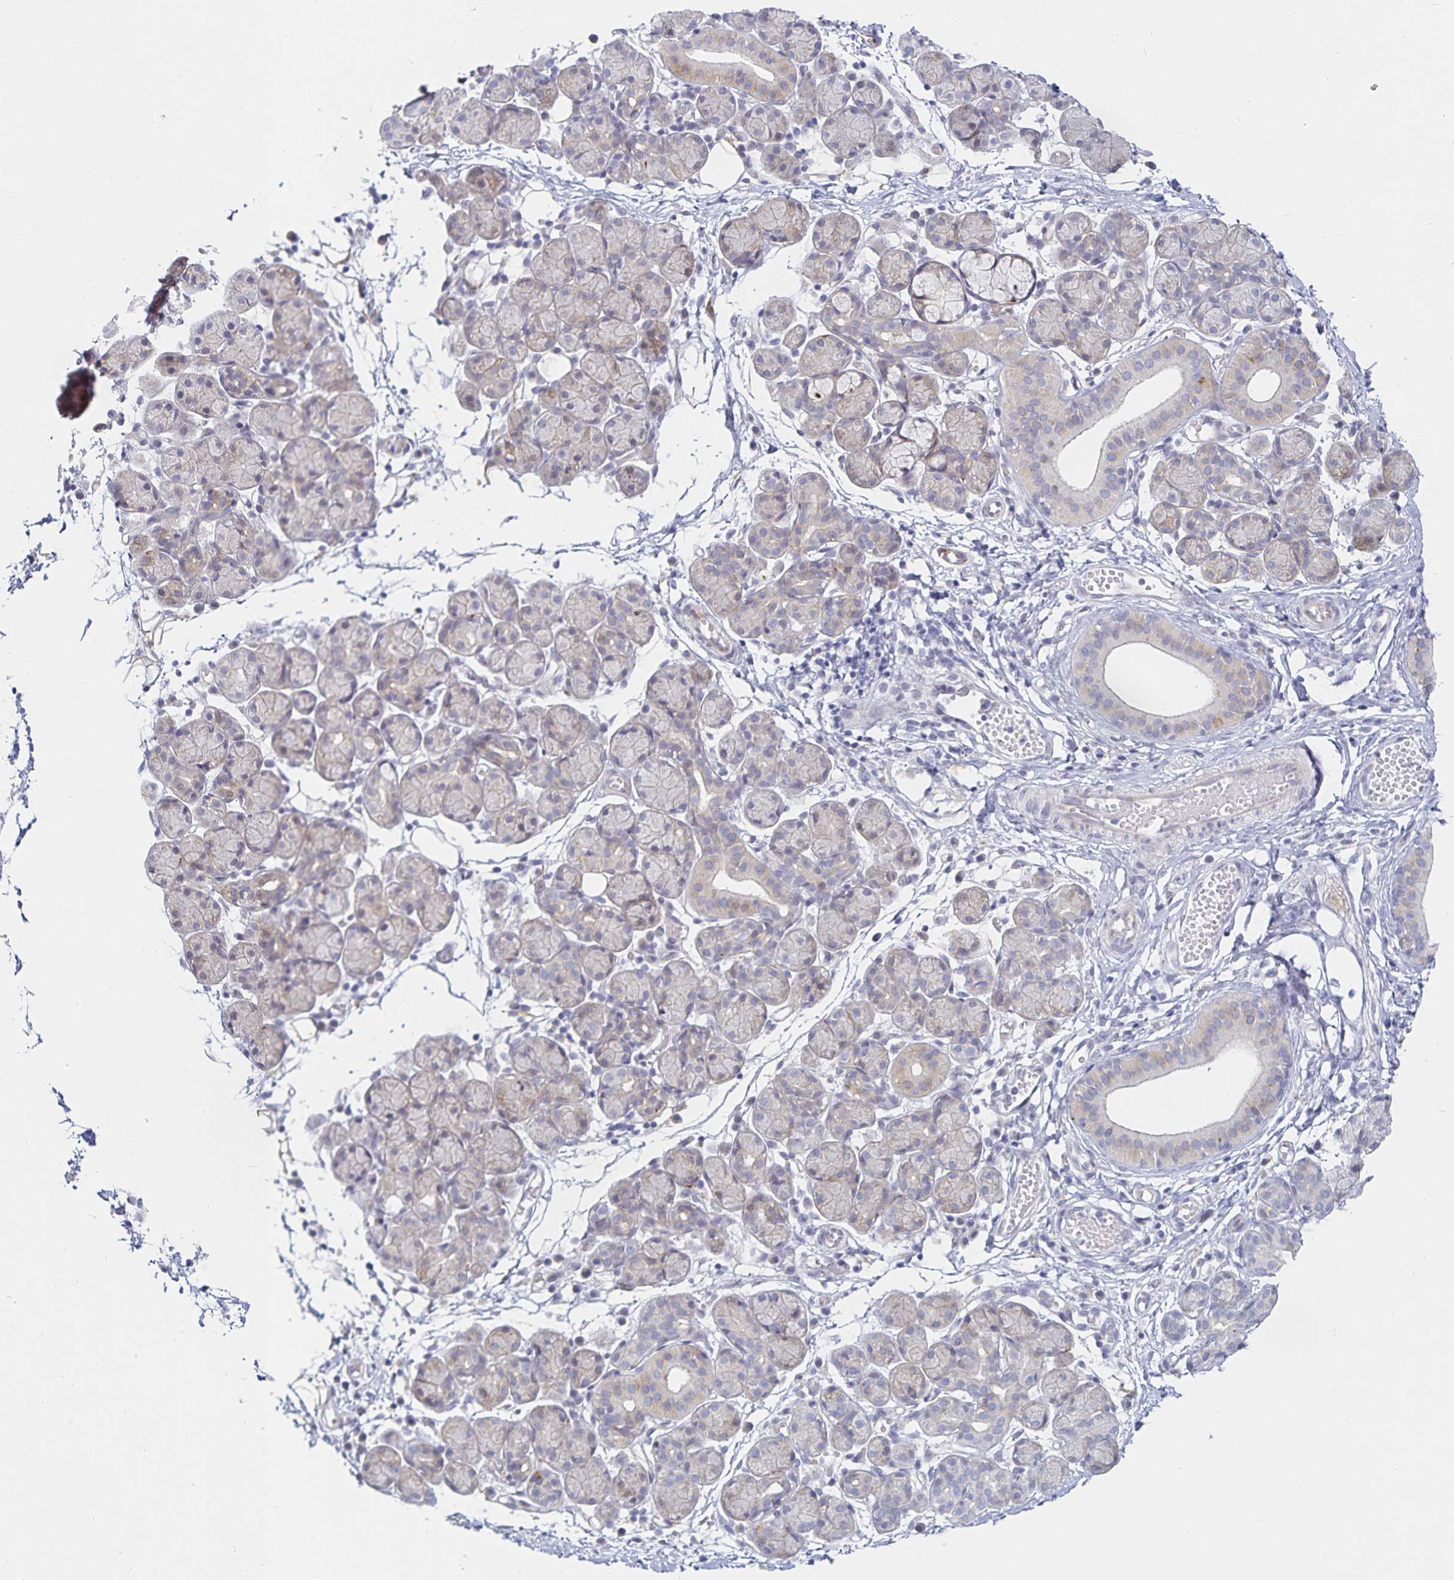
{"staining": {"intensity": "negative", "quantity": "none", "location": "none"}, "tissue": "salivary gland", "cell_type": "Glandular cells", "image_type": "normal", "snomed": [{"axis": "morphology", "description": "Normal tissue, NOS"}, {"axis": "morphology", "description": "Inflammation, NOS"}, {"axis": "topography", "description": "Lymph node"}, {"axis": "topography", "description": "Salivary gland"}], "caption": "Immunohistochemical staining of unremarkable salivary gland shows no significant positivity in glandular cells.", "gene": "S100G", "patient": {"sex": "male", "age": 3}}